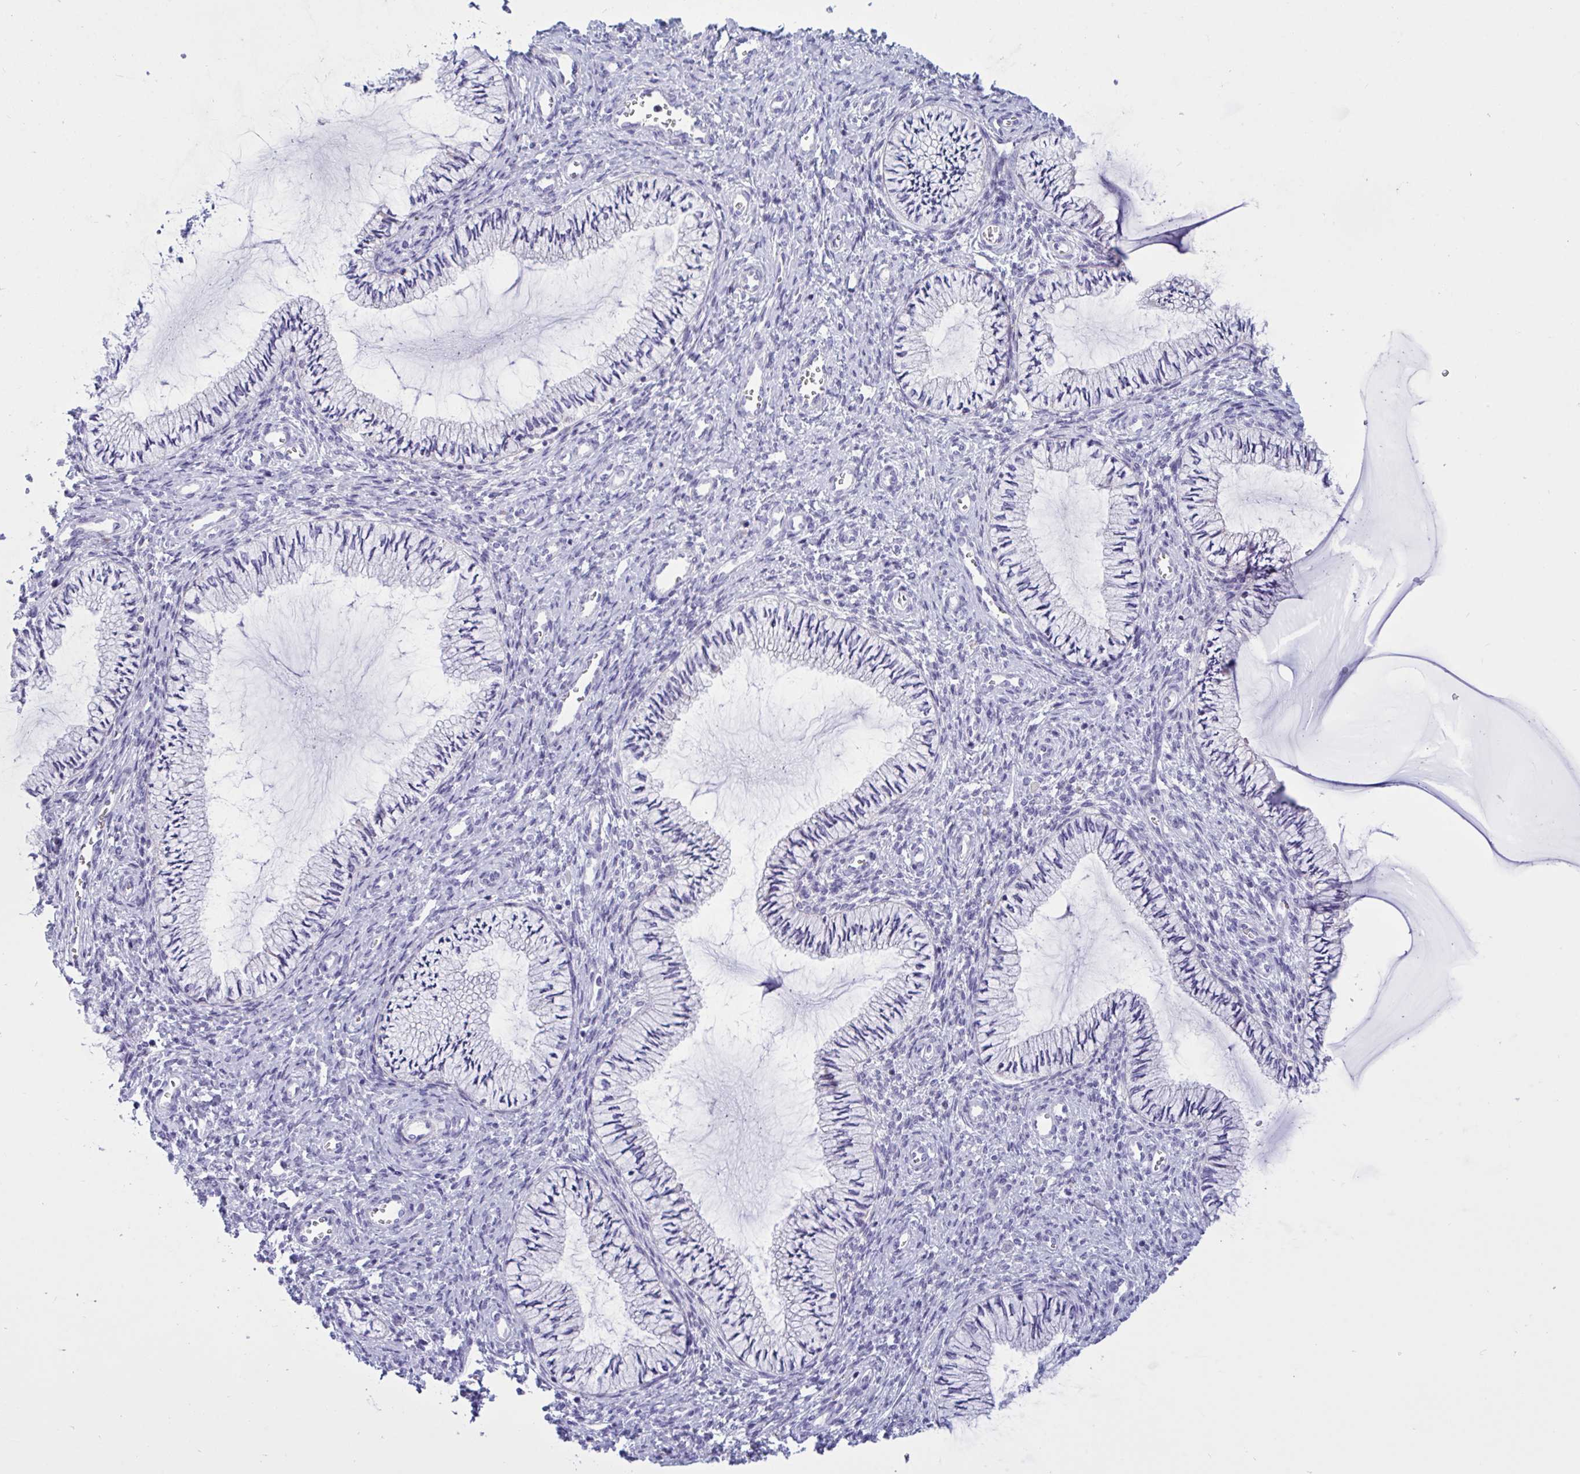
{"staining": {"intensity": "negative", "quantity": "none", "location": "none"}, "tissue": "cervix", "cell_type": "Glandular cells", "image_type": "normal", "snomed": [{"axis": "morphology", "description": "Normal tissue, NOS"}, {"axis": "topography", "description": "Cervix"}], "caption": "DAB immunohistochemical staining of unremarkable cervix exhibits no significant staining in glandular cells. The staining is performed using DAB brown chromogen with nuclei counter-stained in using hematoxylin.", "gene": "OXLD1", "patient": {"sex": "female", "age": 24}}